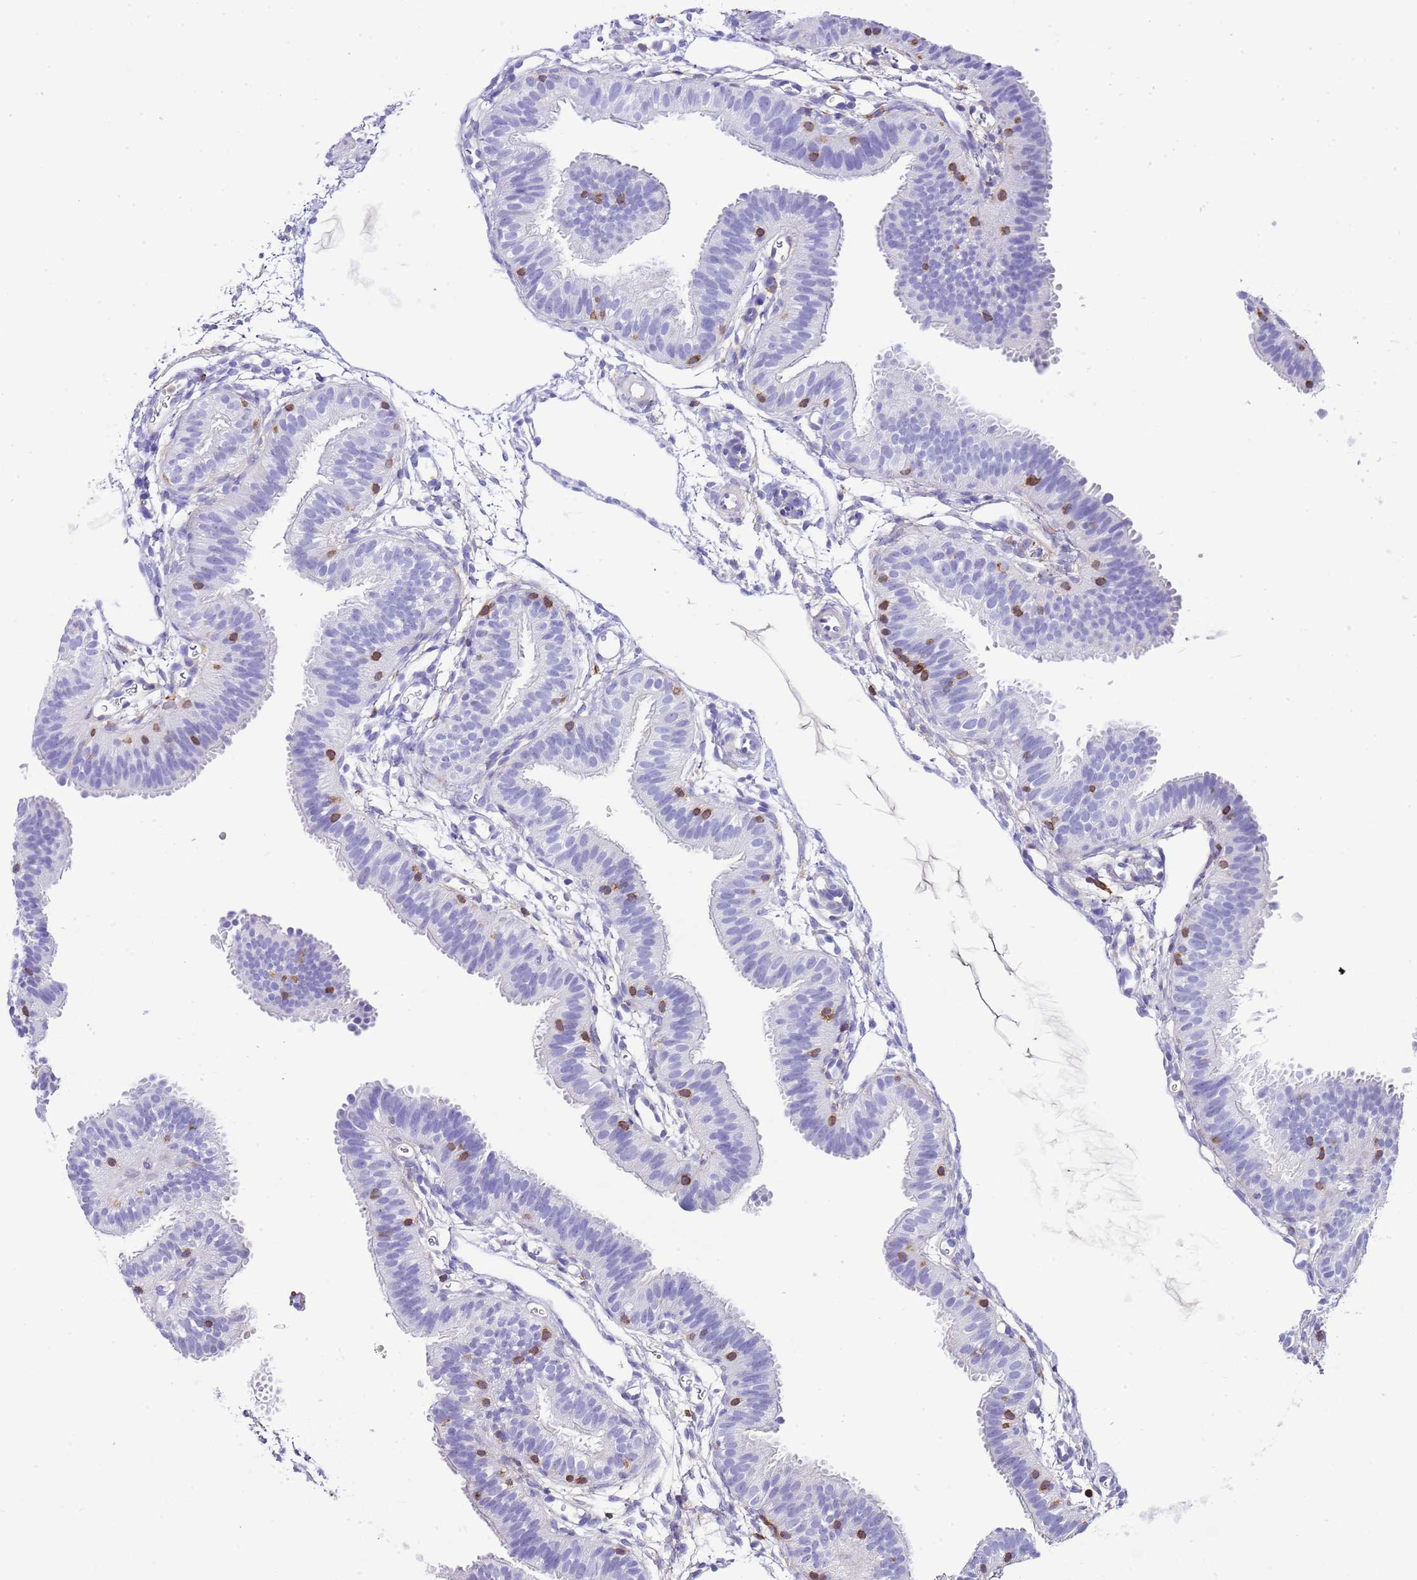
{"staining": {"intensity": "negative", "quantity": "none", "location": "none"}, "tissue": "fallopian tube", "cell_type": "Glandular cells", "image_type": "normal", "snomed": [{"axis": "morphology", "description": "Normal tissue, NOS"}, {"axis": "topography", "description": "Fallopian tube"}], "caption": "A high-resolution photomicrograph shows immunohistochemistry staining of benign fallopian tube, which demonstrates no significant expression in glandular cells.", "gene": "CNN2", "patient": {"sex": "female", "age": 35}}